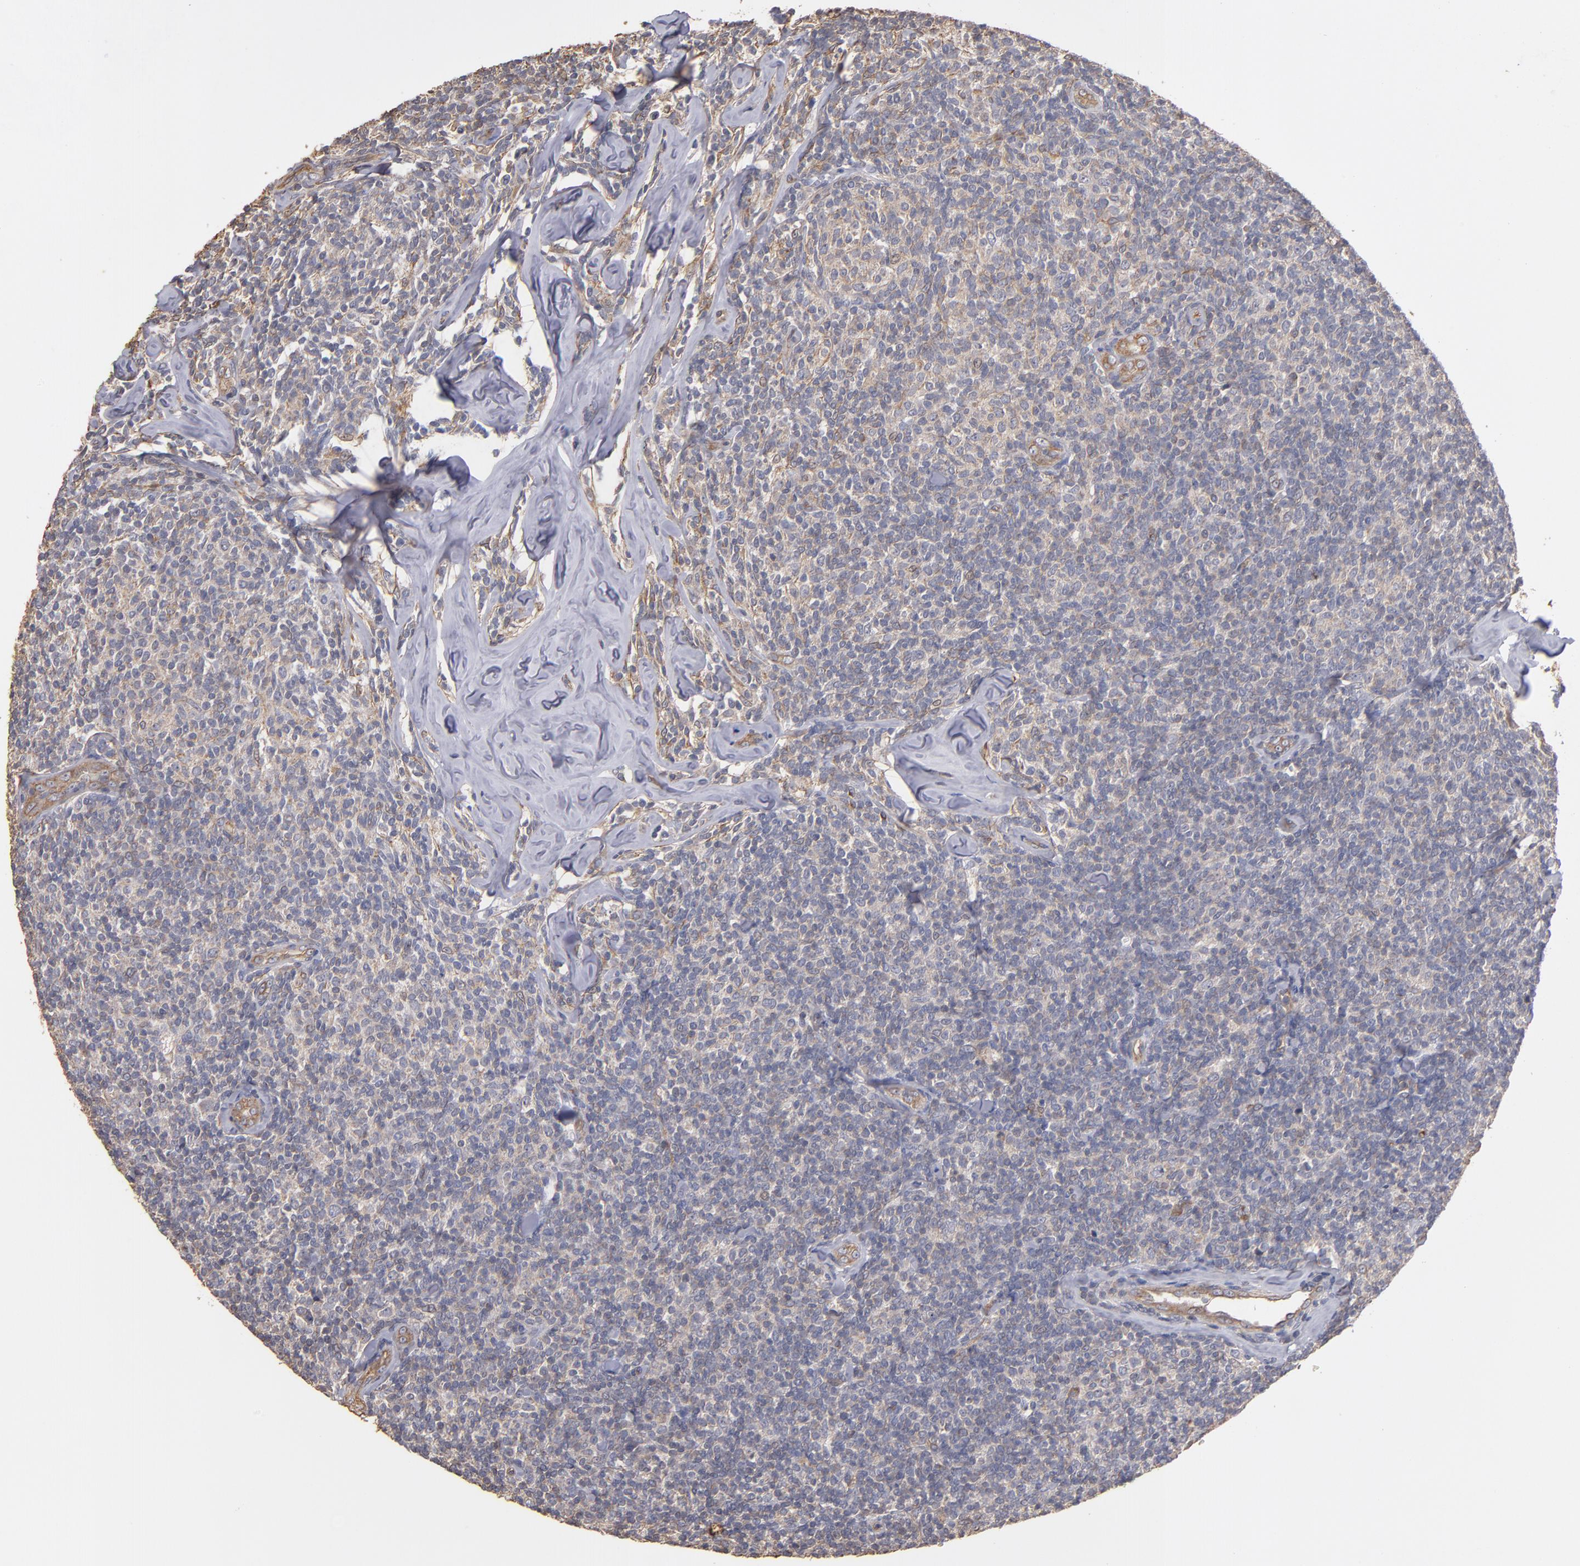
{"staining": {"intensity": "weak", "quantity": "<25%", "location": "cytoplasmic/membranous"}, "tissue": "lymphoma", "cell_type": "Tumor cells", "image_type": "cancer", "snomed": [{"axis": "morphology", "description": "Malignant lymphoma, non-Hodgkin's type, Low grade"}, {"axis": "topography", "description": "Lymph node"}], "caption": "DAB immunohistochemical staining of human low-grade malignant lymphoma, non-Hodgkin's type exhibits no significant positivity in tumor cells.", "gene": "DMD", "patient": {"sex": "female", "age": 56}}